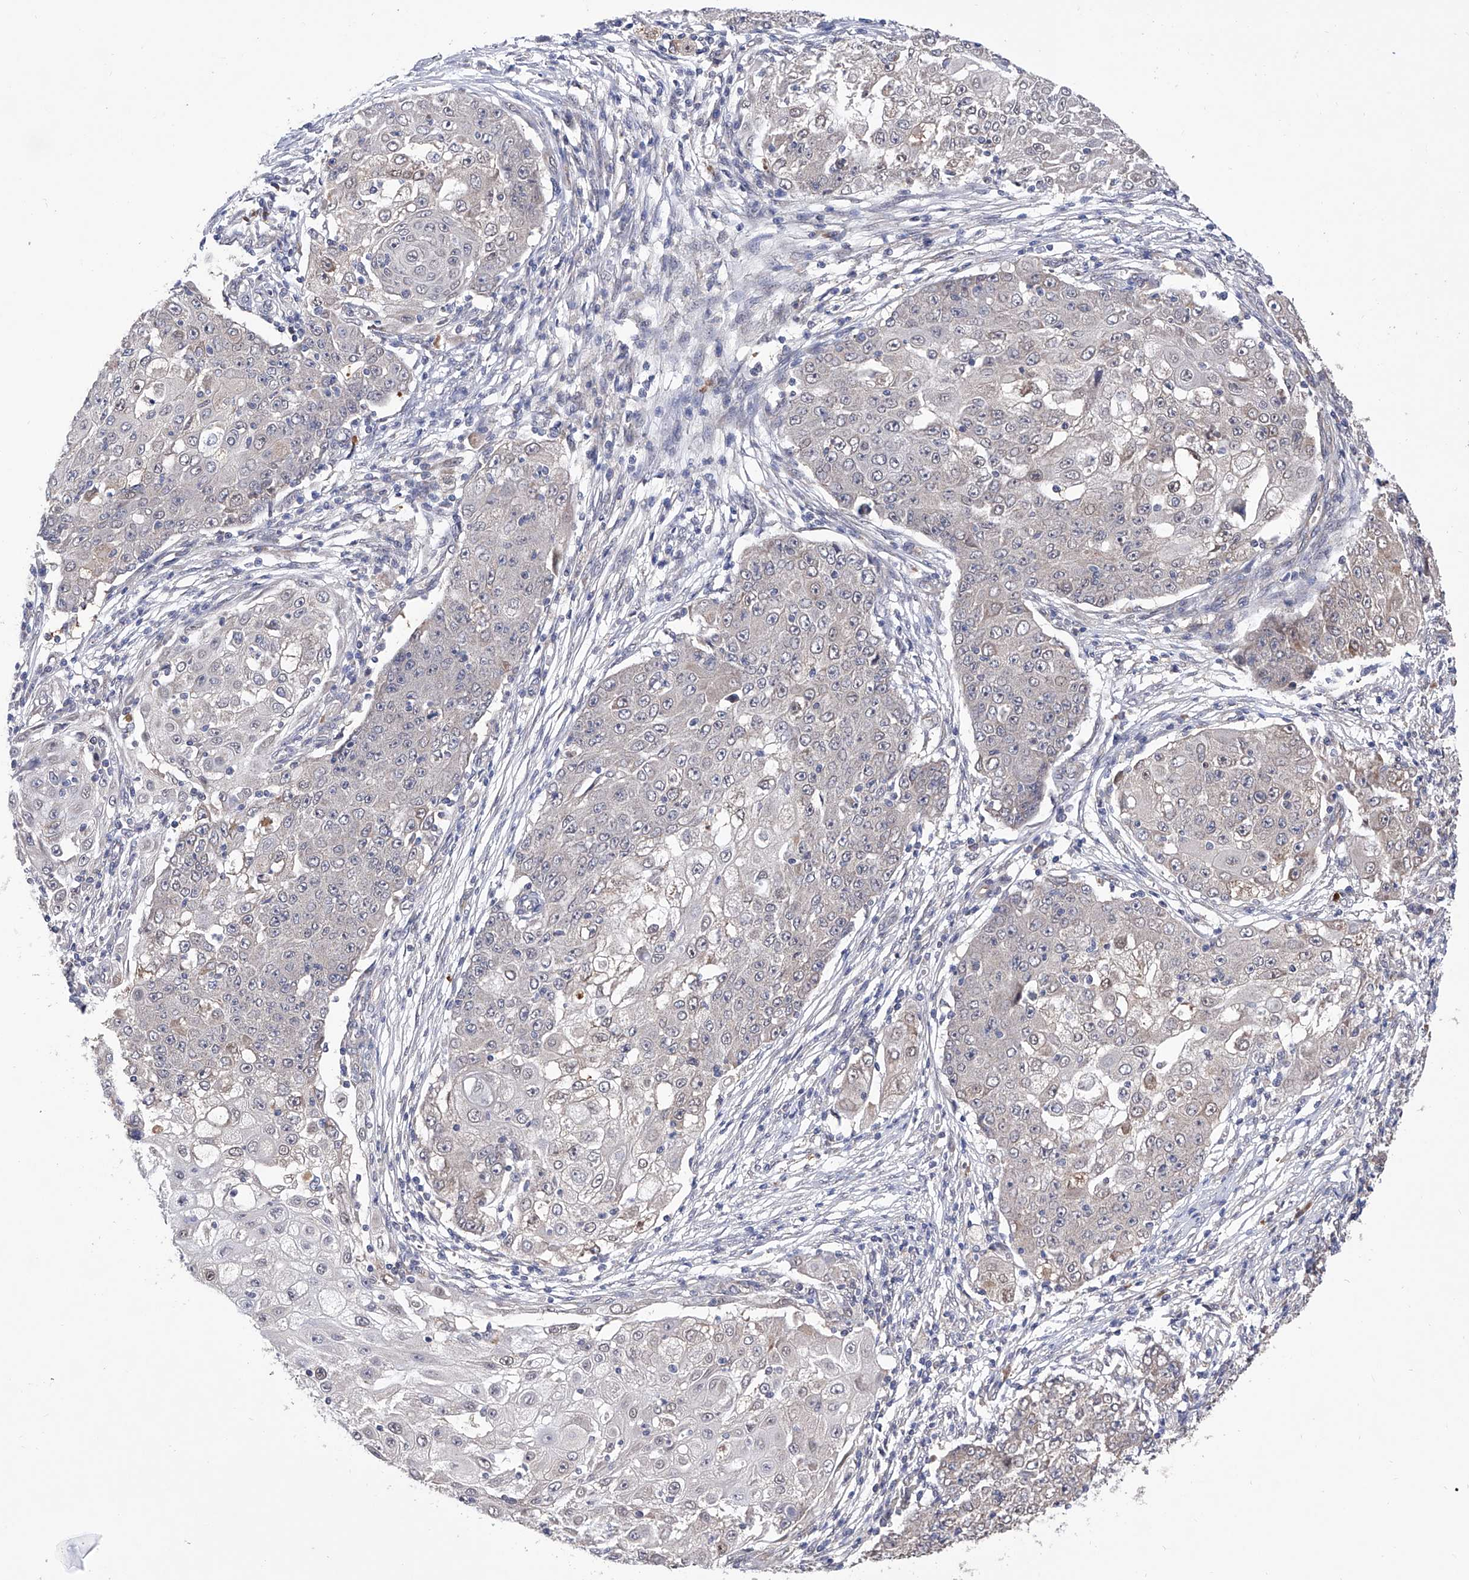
{"staining": {"intensity": "negative", "quantity": "none", "location": "none"}, "tissue": "ovarian cancer", "cell_type": "Tumor cells", "image_type": "cancer", "snomed": [{"axis": "morphology", "description": "Carcinoma, endometroid"}, {"axis": "topography", "description": "Ovary"}], "caption": "There is no significant staining in tumor cells of ovarian cancer (endometroid carcinoma).", "gene": "USP45", "patient": {"sex": "female", "age": 42}}